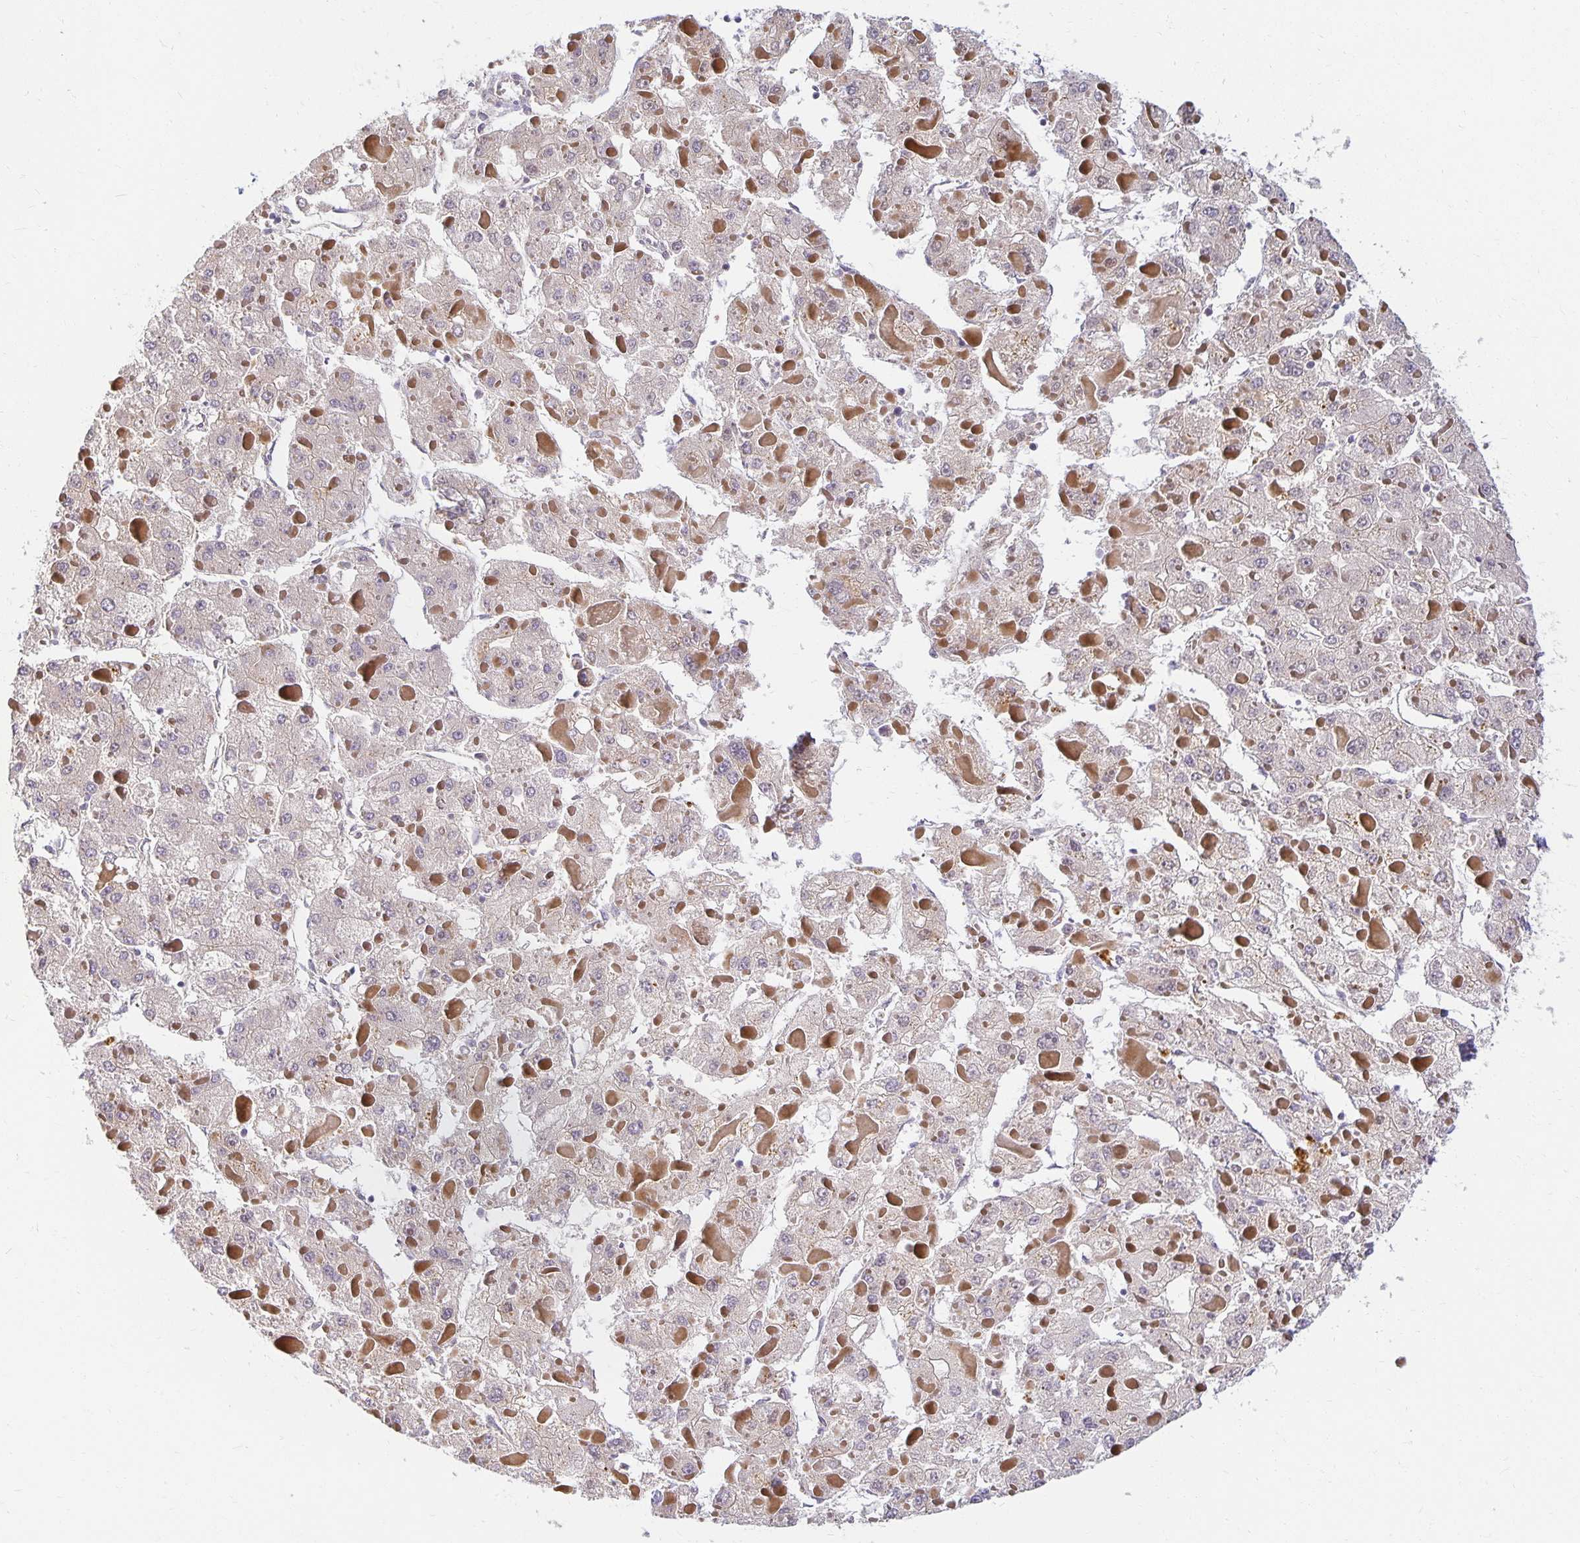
{"staining": {"intensity": "negative", "quantity": "none", "location": "none"}, "tissue": "liver cancer", "cell_type": "Tumor cells", "image_type": "cancer", "snomed": [{"axis": "morphology", "description": "Carcinoma, Hepatocellular, NOS"}, {"axis": "topography", "description": "Liver"}], "caption": "A high-resolution micrograph shows immunohistochemistry staining of liver hepatocellular carcinoma, which exhibits no significant positivity in tumor cells. Nuclei are stained in blue.", "gene": "EHF", "patient": {"sex": "female", "age": 73}}